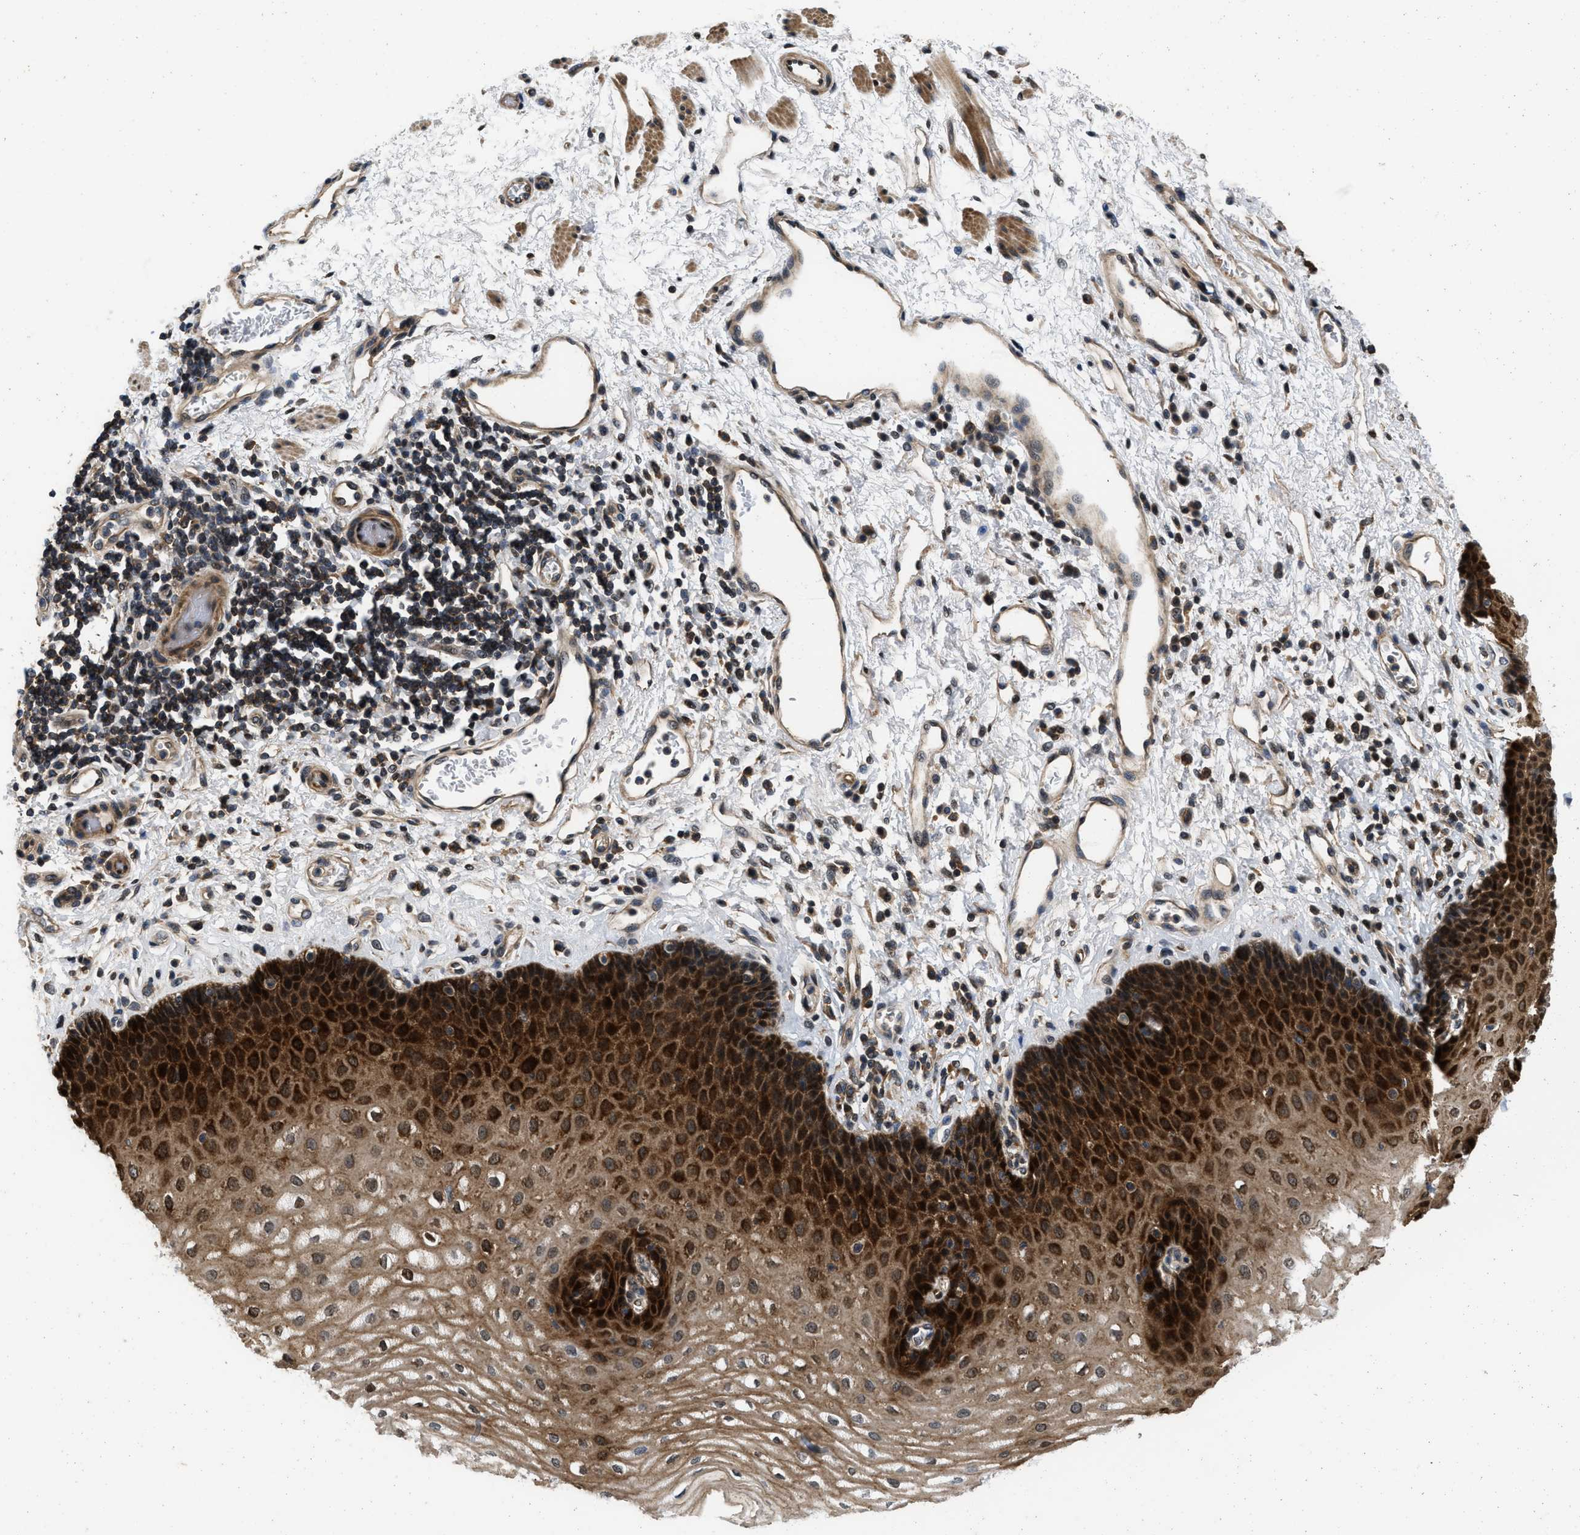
{"staining": {"intensity": "strong", "quantity": ">75%", "location": "cytoplasmic/membranous"}, "tissue": "esophagus", "cell_type": "Squamous epithelial cells", "image_type": "normal", "snomed": [{"axis": "morphology", "description": "Normal tissue, NOS"}, {"axis": "topography", "description": "Esophagus"}], "caption": "This image displays immunohistochemistry staining of benign human esophagus, with high strong cytoplasmic/membranous expression in approximately >75% of squamous epithelial cells.", "gene": "PRDM14", "patient": {"sex": "male", "age": 54}}